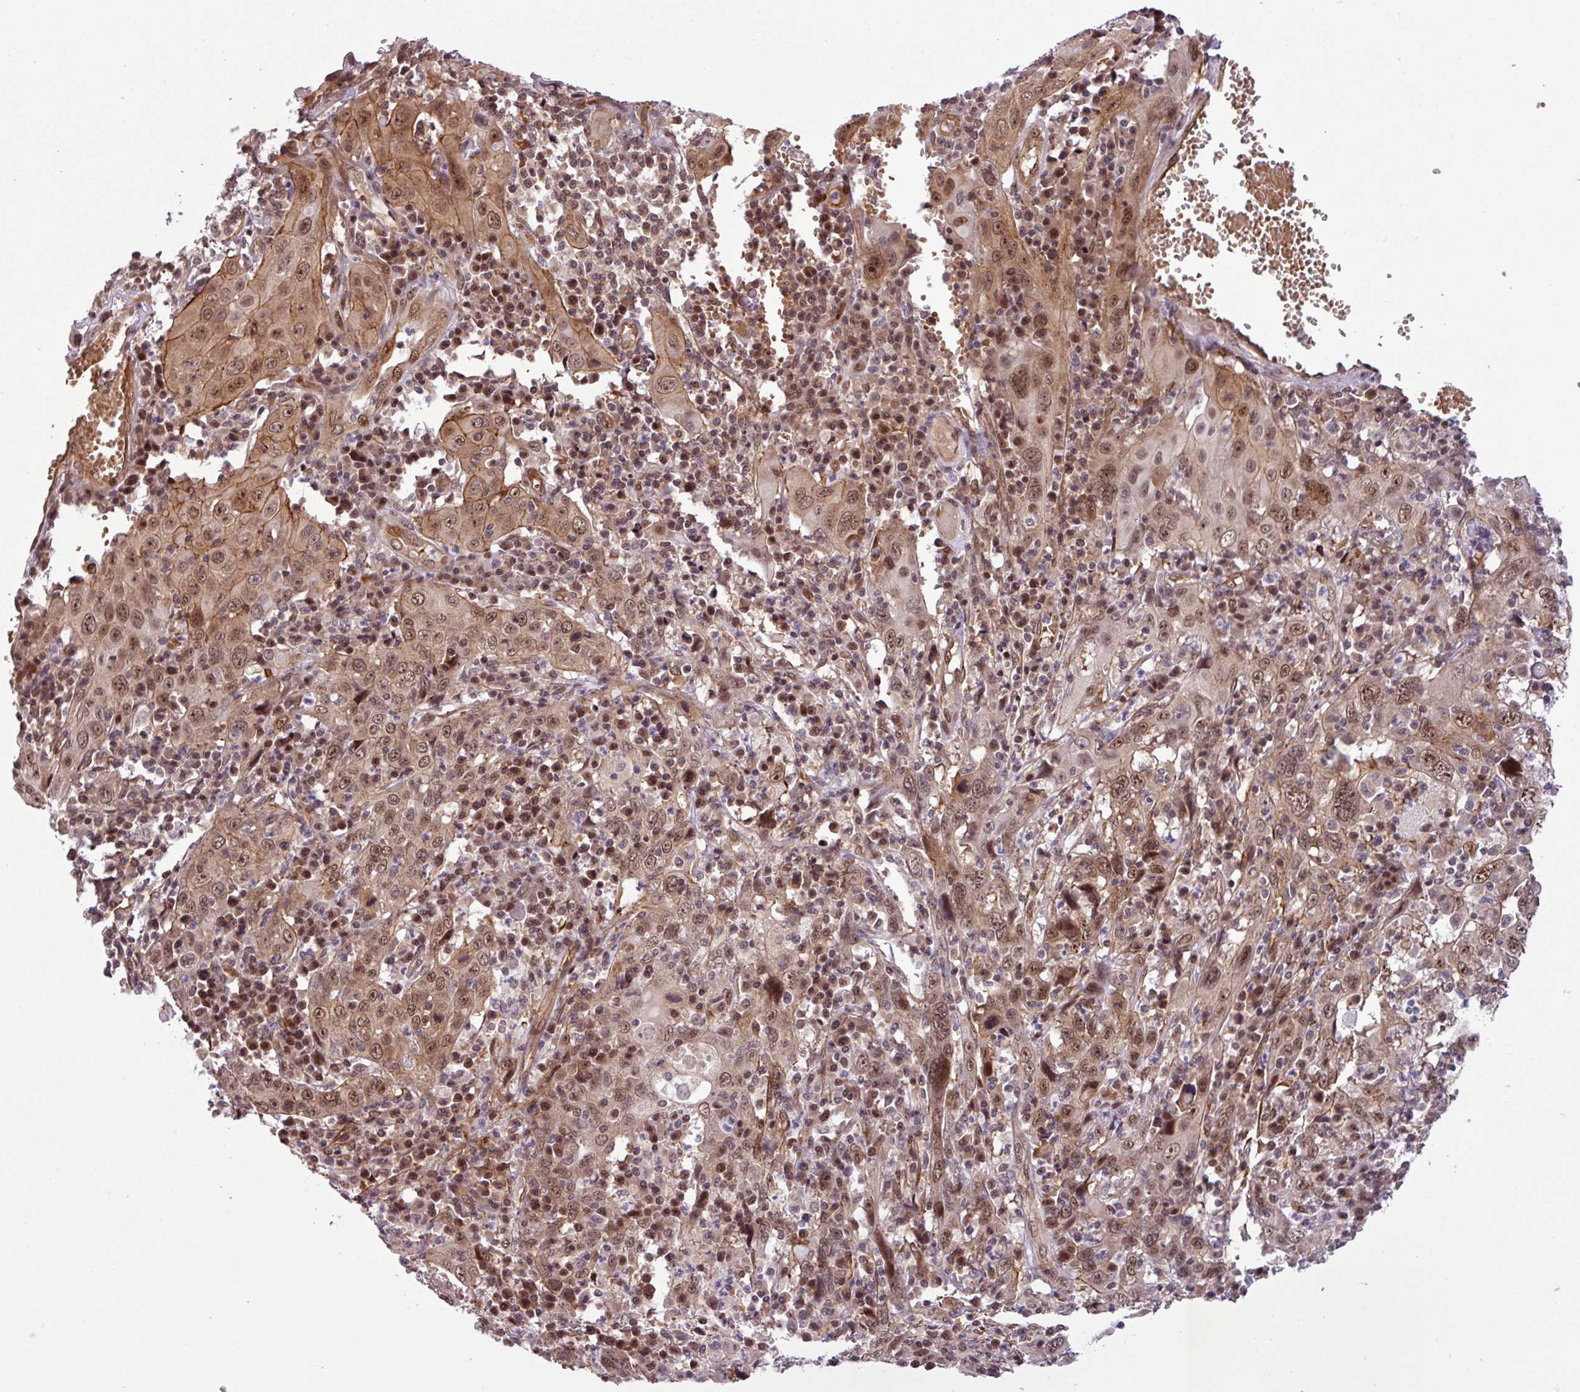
{"staining": {"intensity": "moderate", "quantity": "25%-75%", "location": "cytoplasmic/membranous,nuclear"}, "tissue": "cervical cancer", "cell_type": "Tumor cells", "image_type": "cancer", "snomed": [{"axis": "morphology", "description": "Squamous cell carcinoma, NOS"}, {"axis": "topography", "description": "Cervix"}], "caption": "Squamous cell carcinoma (cervical) stained for a protein reveals moderate cytoplasmic/membranous and nuclear positivity in tumor cells.", "gene": "C7orf50", "patient": {"sex": "female", "age": 46}}